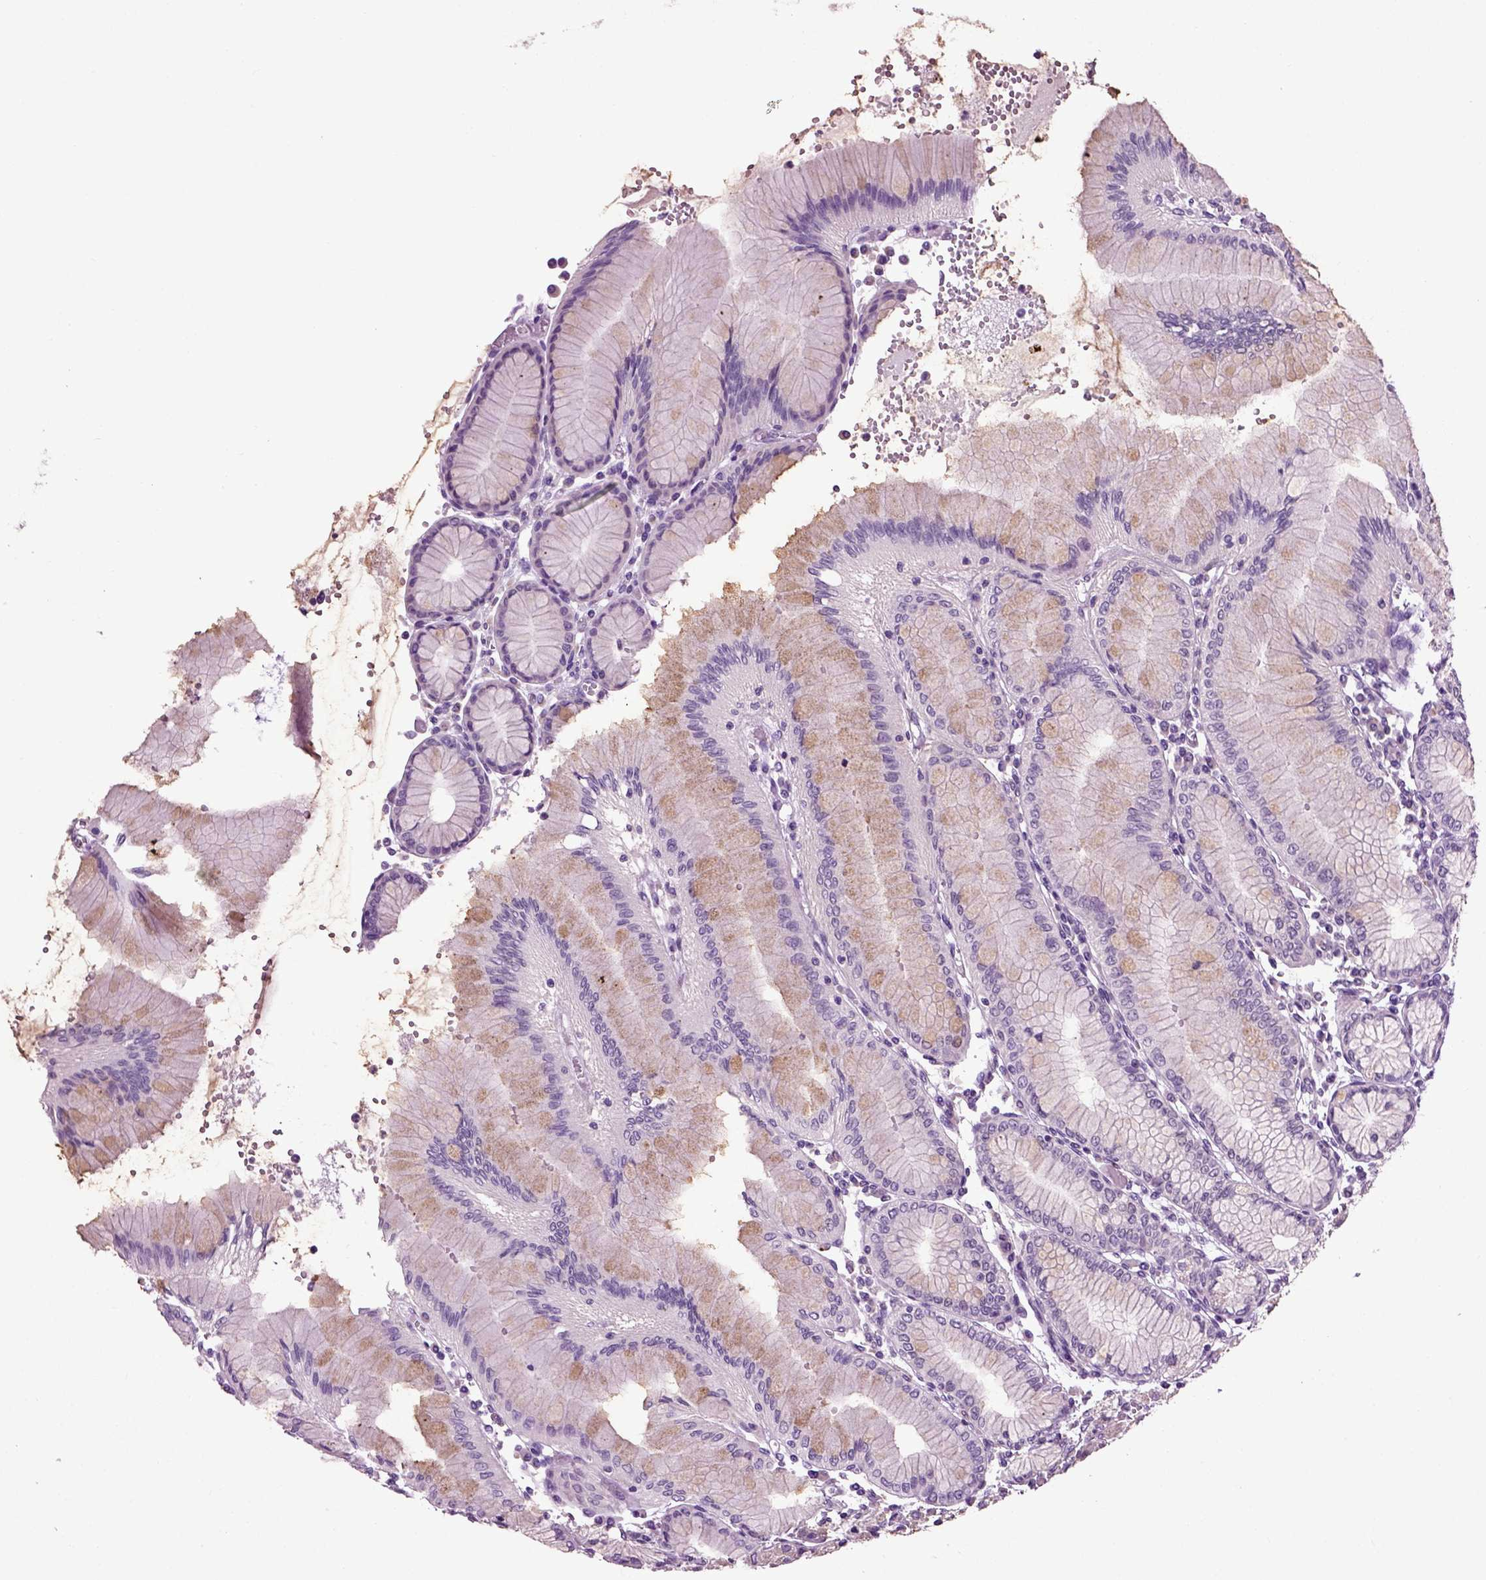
{"staining": {"intensity": "weak", "quantity": "25%-75%", "location": "cytoplasmic/membranous"}, "tissue": "stomach", "cell_type": "Glandular cells", "image_type": "normal", "snomed": [{"axis": "morphology", "description": "Normal tissue, NOS"}, {"axis": "topography", "description": "Skeletal muscle"}, {"axis": "topography", "description": "Stomach"}], "caption": "About 25%-75% of glandular cells in benign stomach display weak cytoplasmic/membranous protein positivity as visualized by brown immunohistochemical staining.", "gene": "DNAH10", "patient": {"sex": "female", "age": 57}}